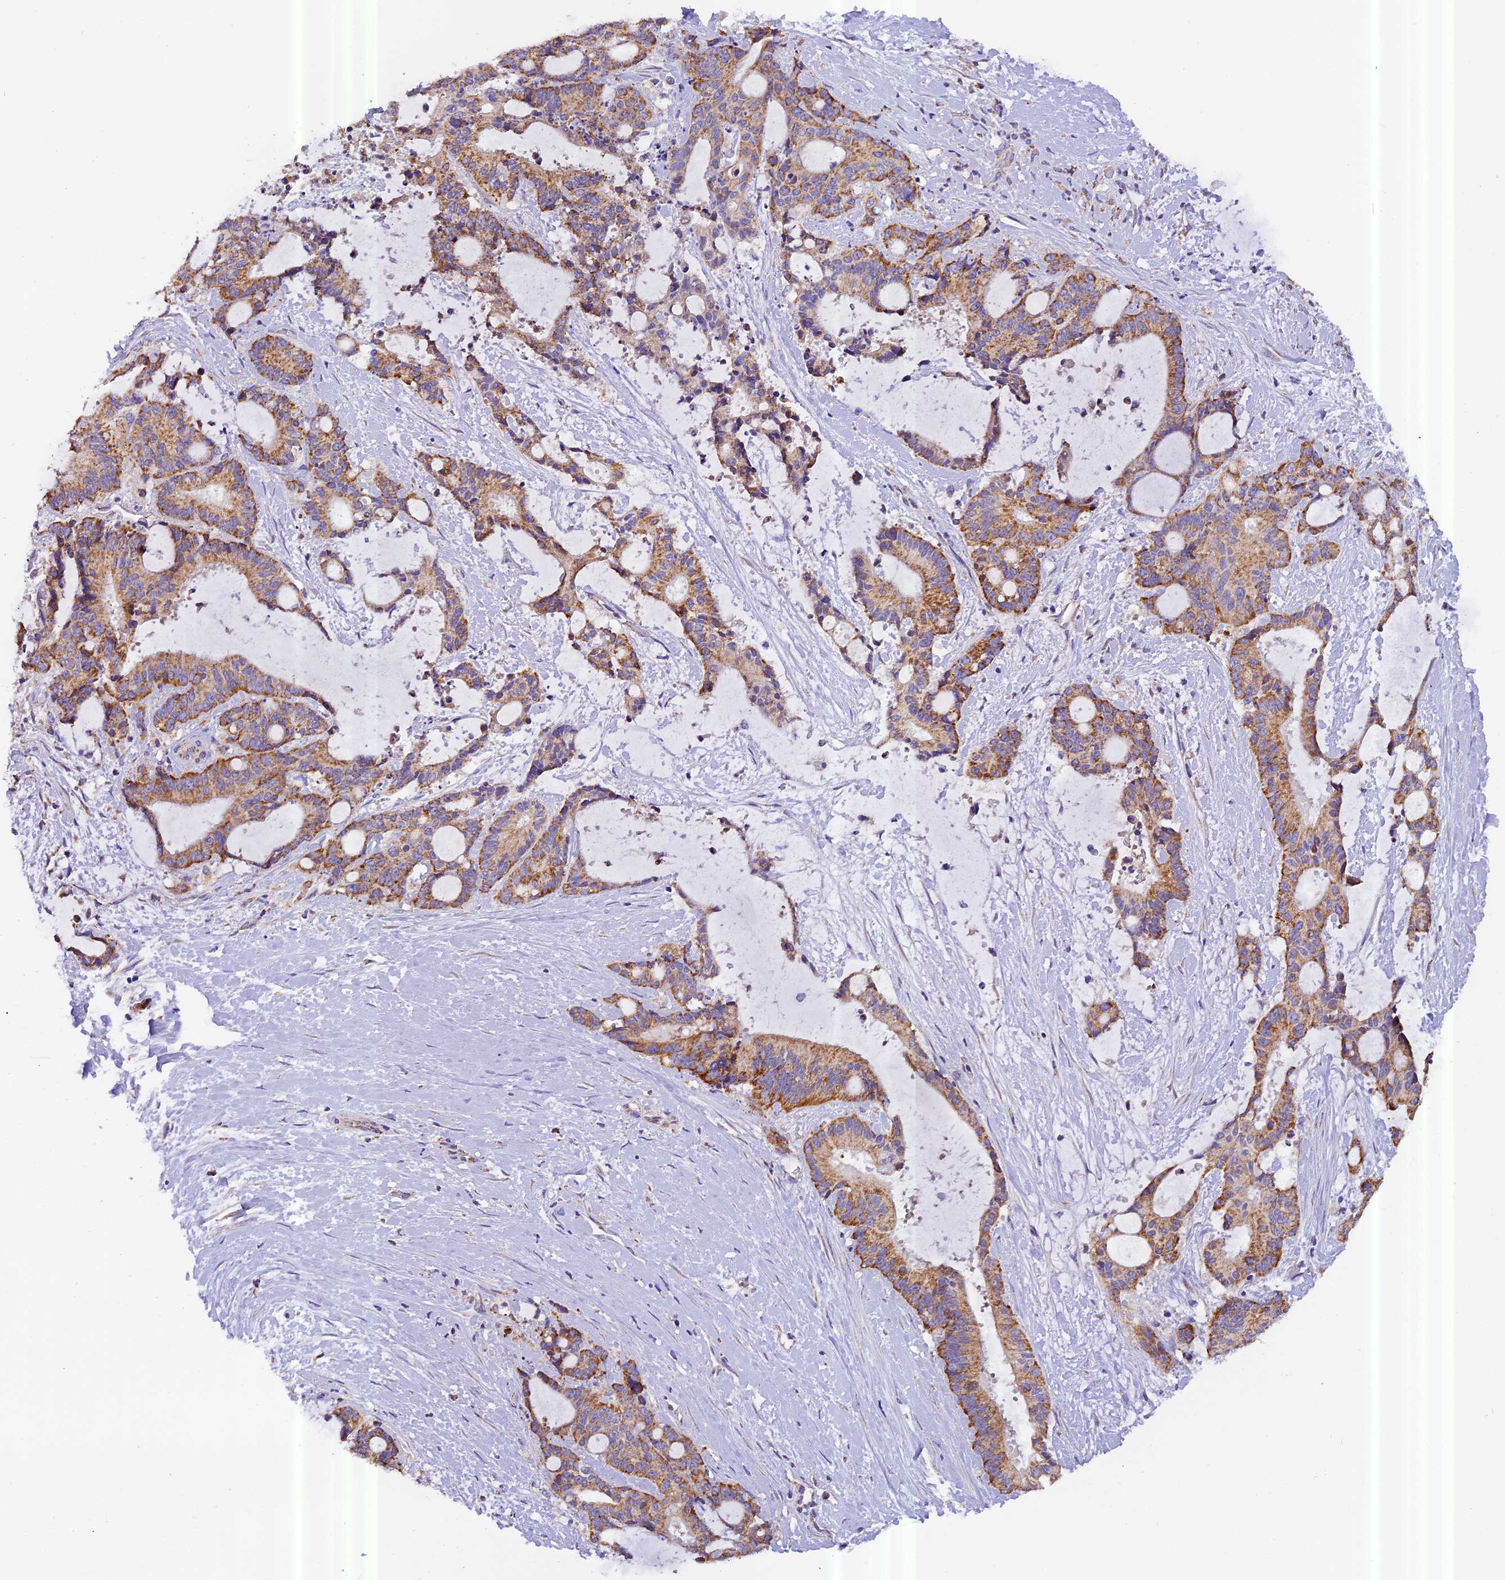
{"staining": {"intensity": "moderate", "quantity": ">75%", "location": "cytoplasmic/membranous"}, "tissue": "liver cancer", "cell_type": "Tumor cells", "image_type": "cancer", "snomed": [{"axis": "morphology", "description": "Normal tissue, NOS"}, {"axis": "morphology", "description": "Cholangiocarcinoma"}, {"axis": "topography", "description": "Liver"}, {"axis": "topography", "description": "Peripheral nerve tissue"}], "caption": "This is an image of immunohistochemistry staining of liver cancer, which shows moderate expression in the cytoplasmic/membranous of tumor cells.", "gene": "MGME1", "patient": {"sex": "female", "age": 73}}